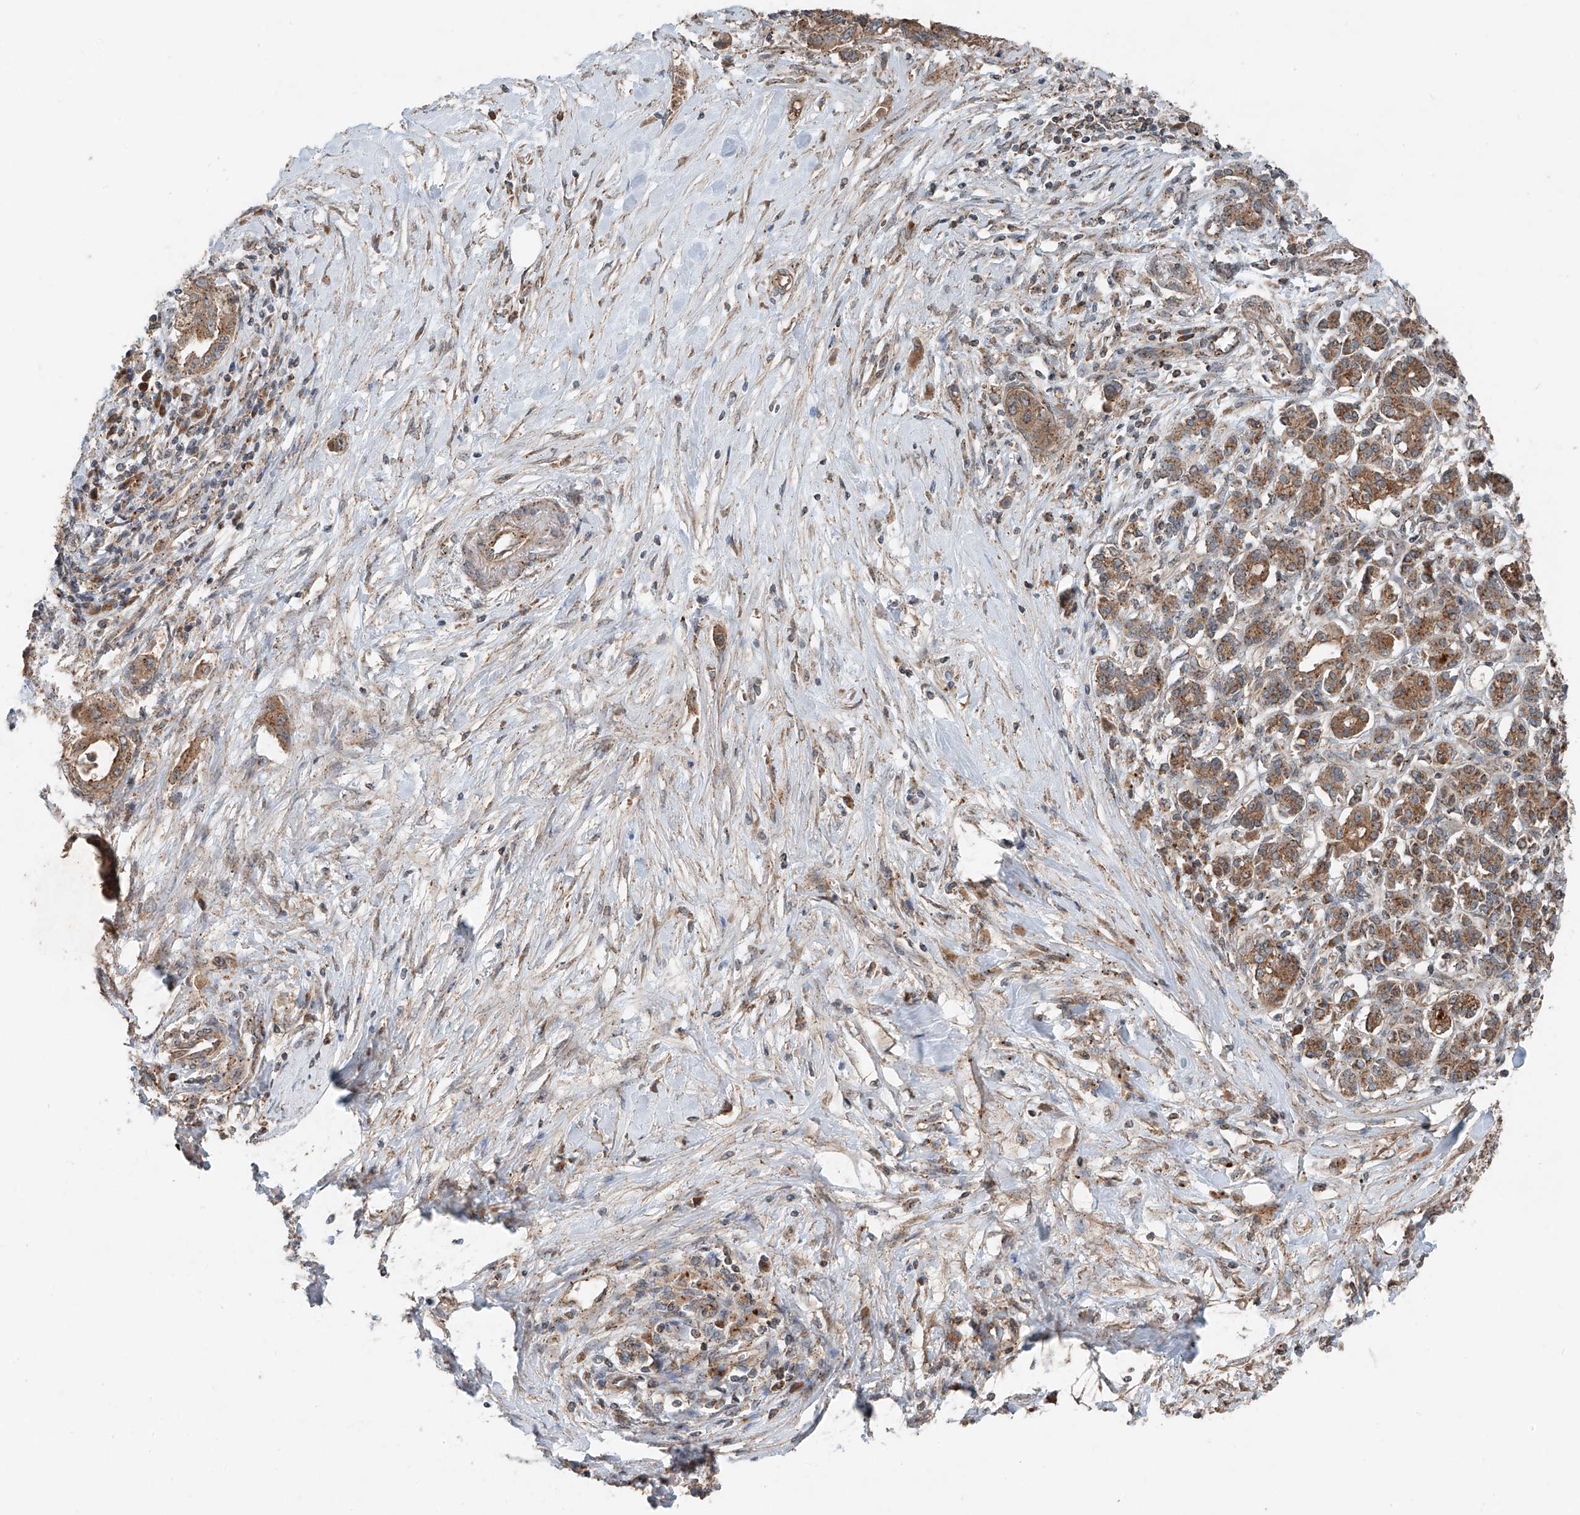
{"staining": {"intensity": "moderate", "quantity": ">75%", "location": "cytoplasmic/membranous"}, "tissue": "pancreatic cancer", "cell_type": "Tumor cells", "image_type": "cancer", "snomed": [{"axis": "morphology", "description": "Adenocarcinoma, NOS"}, {"axis": "topography", "description": "Pancreas"}], "caption": "The photomicrograph displays staining of pancreatic cancer (adenocarcinoma), revealing moderate cytoplasmic/membranous protein positivity (brown color) within tumor cells.", "gene": "CEP162", "patient": {"sex": "female", "age": 73}}